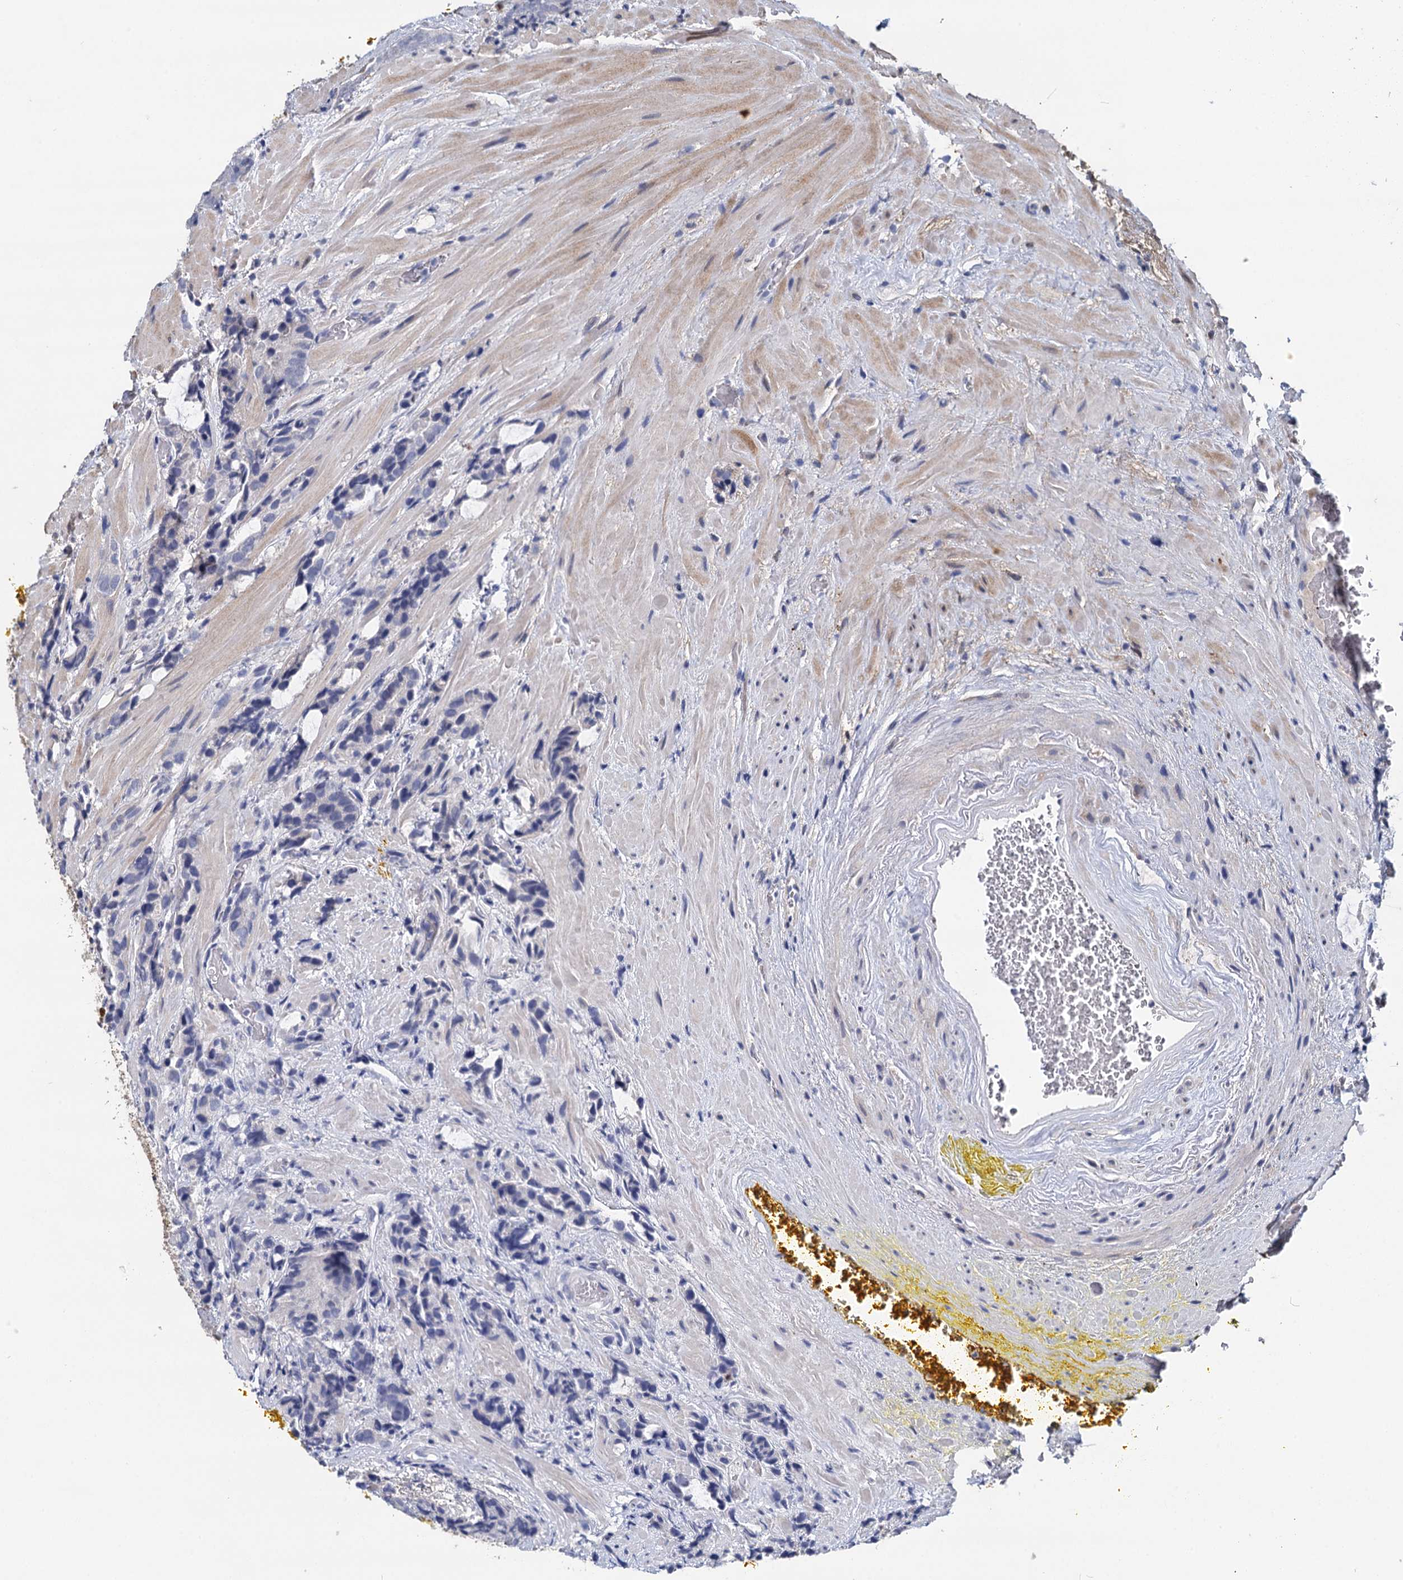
{"staining": {"intensity": "negative", "quantity": "none", "location": "none"}, "tissue": "prostate cancer", "cell_type": "Tumor cells", "image_type": "cancer", "snomed": [{"axis": "morphology", "description": "Adenocarcinoma, High grade"}, {"axis": "topography", "description": "Prostate and seminal vesicle, NOS"}], "caption": "This is an IHC image of prostate high-grade adenocarcinoma. There is no positivity in tumor cells.", "gene": "GSTM3", "patient": {"sex": "male", "age": 67}}